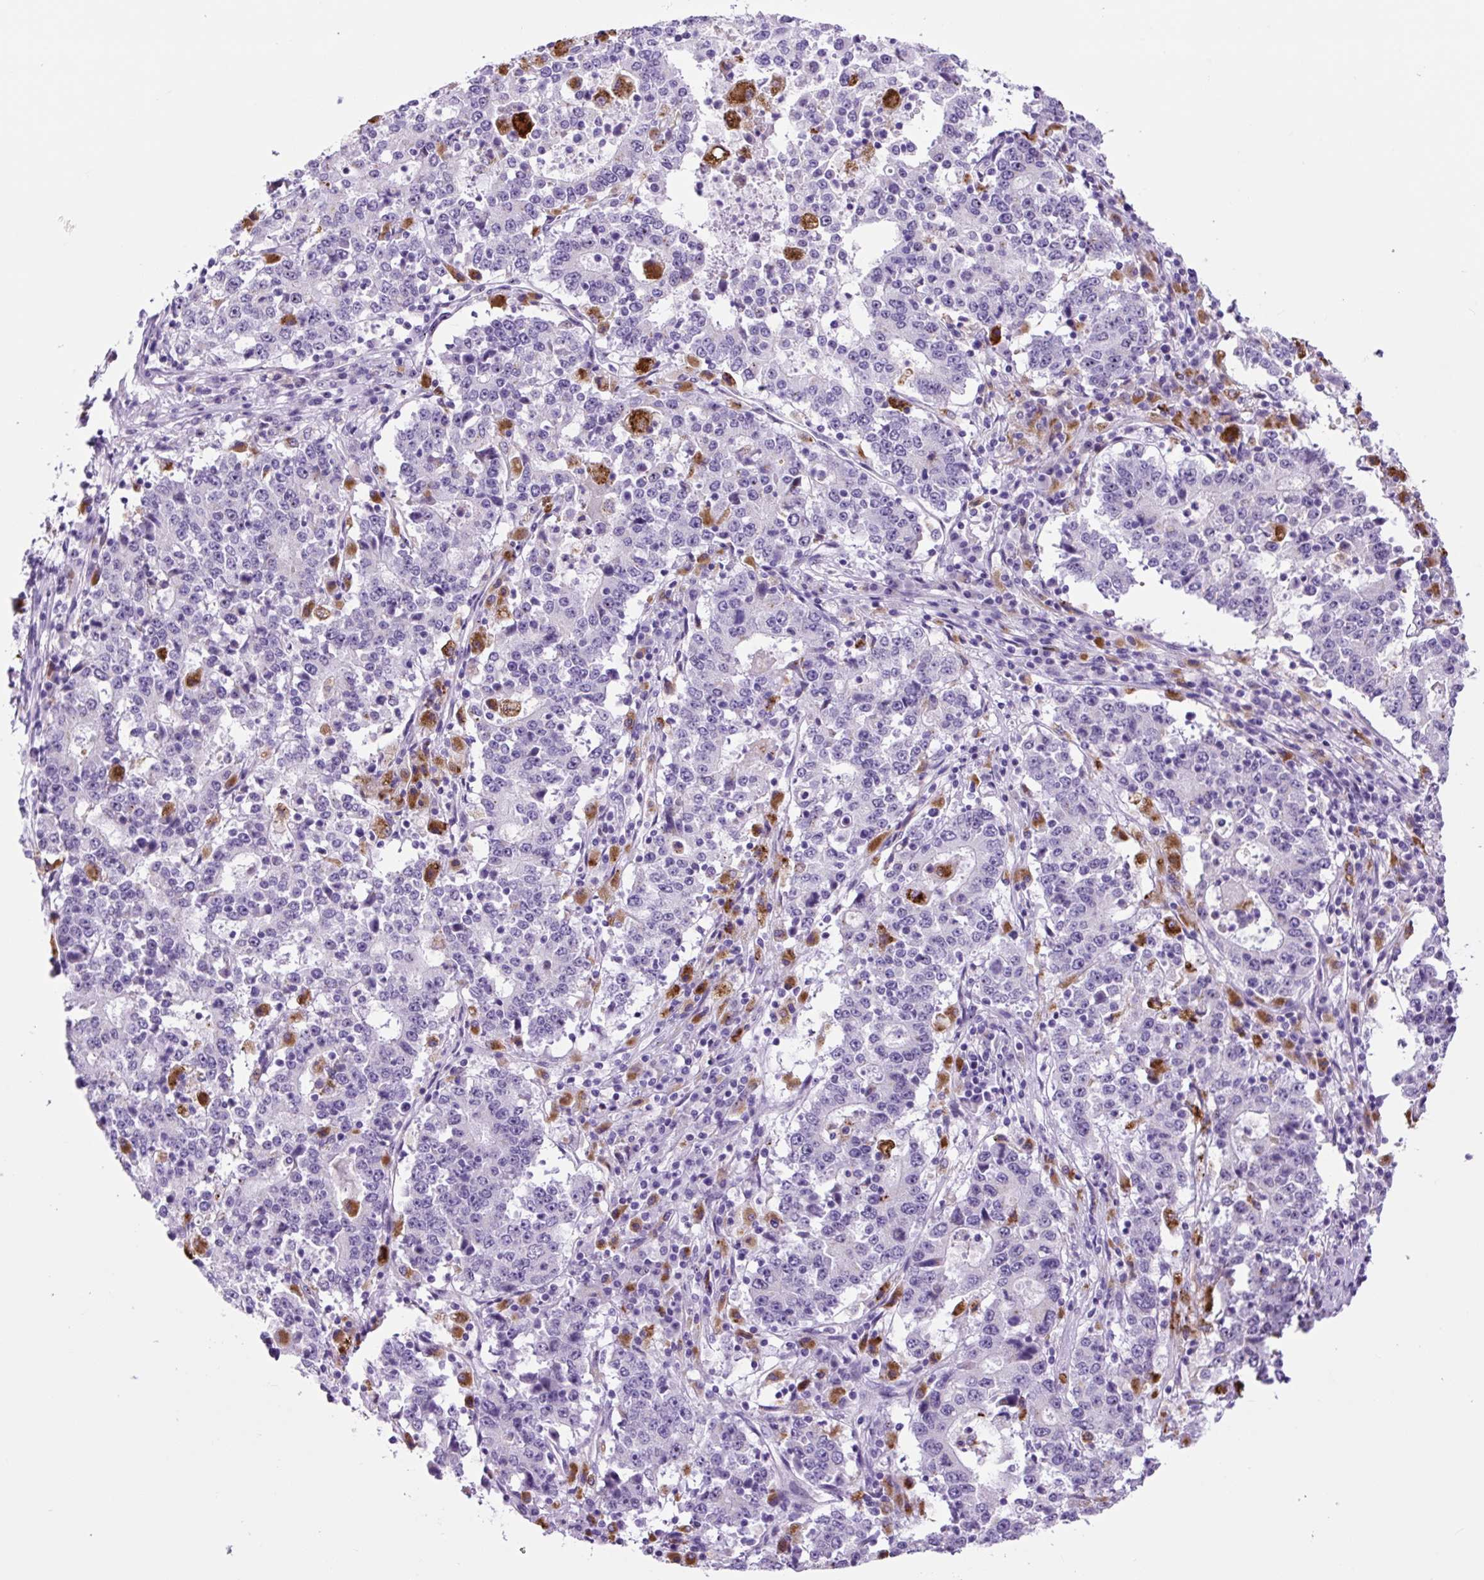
{"staining": {"intensity": "negative", "quantity": "none", "location": "none"}, "tissue": "stomach cancer", "cell_type": "Tumor cells", "image_type": "cancer", "snomed": [{"axis": "morphology", "description": "Adenocarcinoma, NOS"}, {"axis": "topography", "description": "Stomach"}], "caption": "Human stomach cancer stained for a protein using immunohistochemistry (IHC) exhibits no staining in tumor cells.", "gene": "LCN10", "patient": {"sex": "male", "age": 59}}